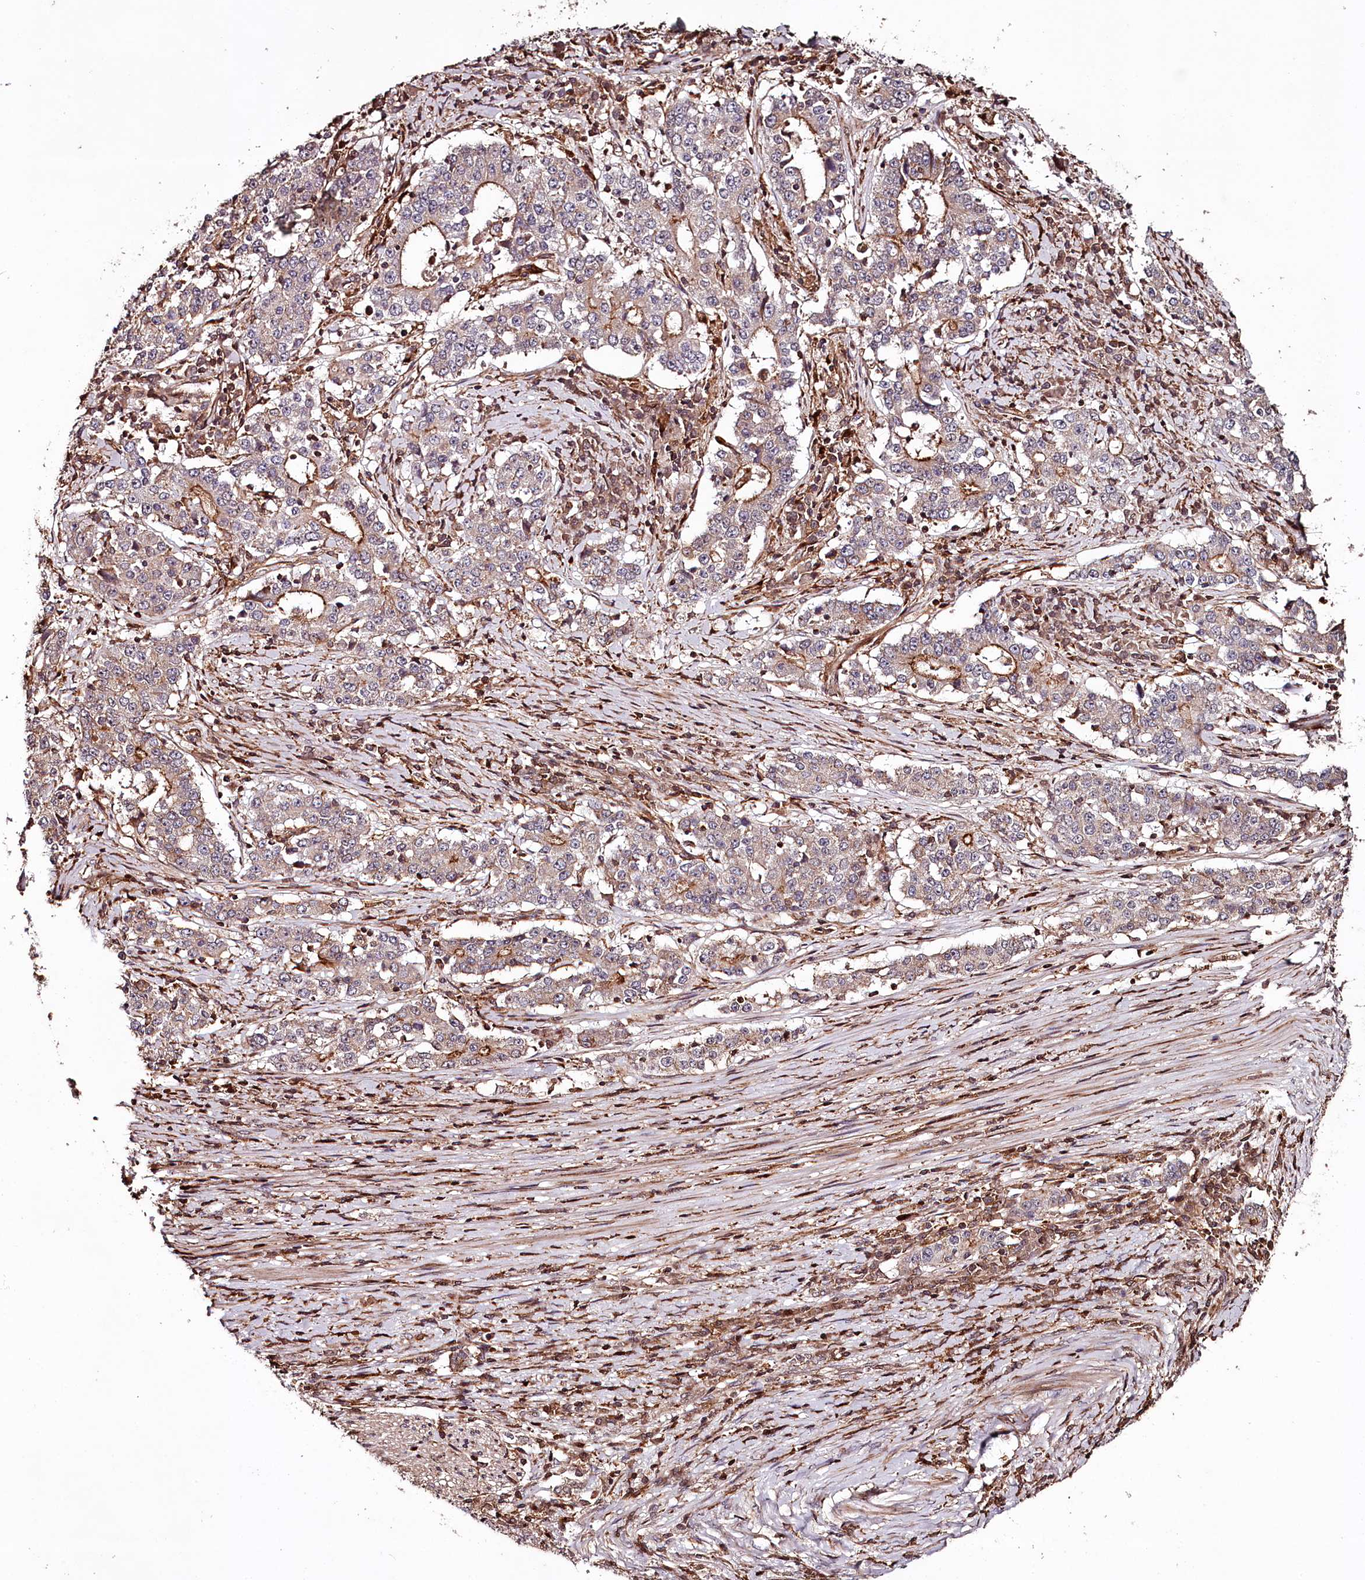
{"staining": {"intensity": "moderate", "quantity": "<25%", "location": "cytoplasmic/membranous"}, "tissue": "stomach cancer", "cell_type": "Tumor cells", "image_type": "cancer", "snomed": [{"axis": "morphology", "description": "Adenocarcinoma, NOS"}, {"axis": "topography", "description": "Stomach"}], "caption": "Immunohistochemistry of human stomach cancer (adenocarcinoma) displays low levels of moderate cytoplasmic/membranous staining in approximately <25% of tumor cells.", "gene": "KIF14", "patient": {"sex": "male", "age": 59}}